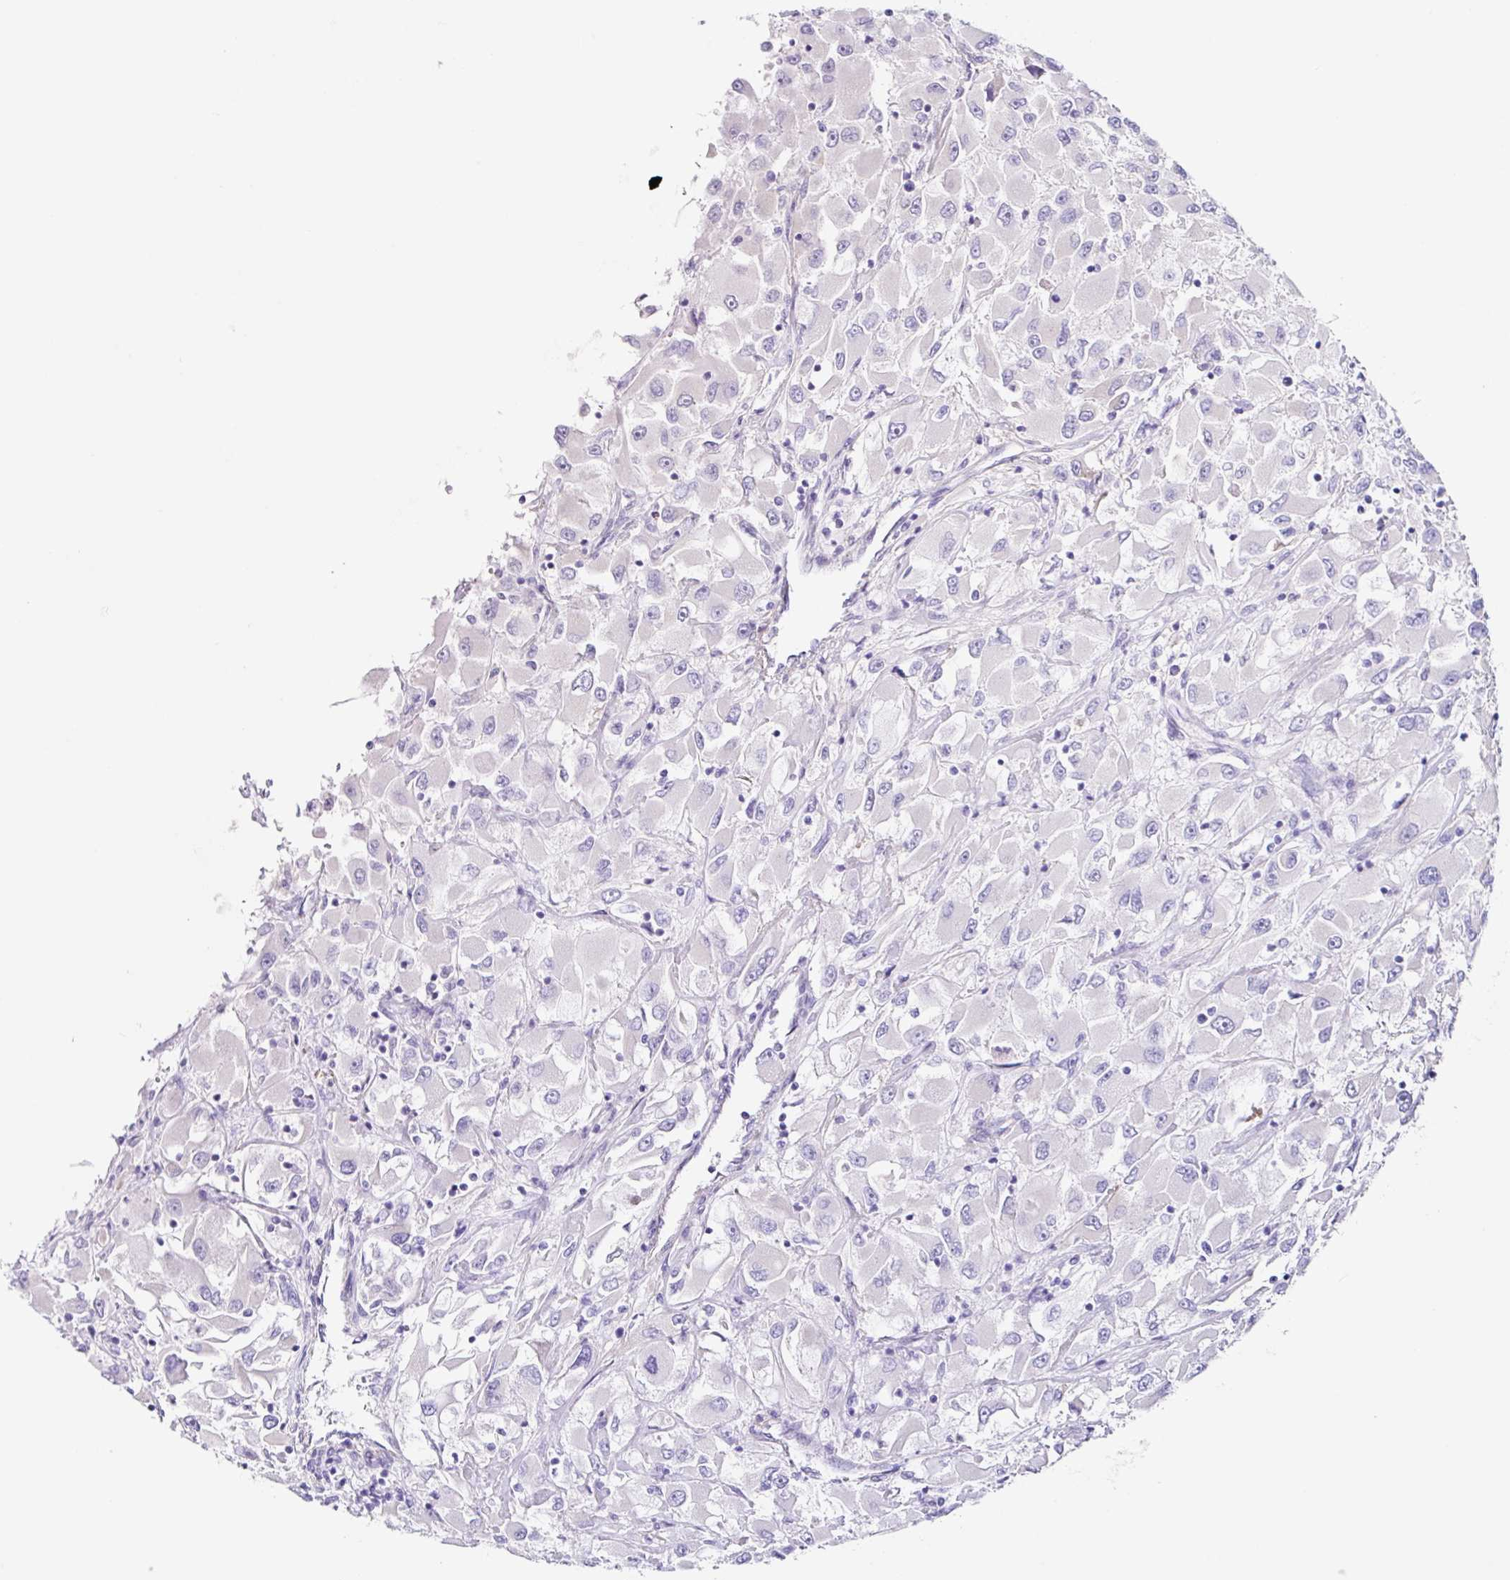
{"staining": {"intensity": "negative", "quantity": "none", "location": "none"}, "tissue": "renal cancer", "cell_type": "Tumor cells", "image_type": "cancer", "snomed": [{"axis": "morphology", "description": "Adenocarcinoma, NOS"}, {"axis": "topography", "description": "Kidney"}], "caption": "Immunohistochemical staining of human renal adenocarcinoma exhibits no significant positivity in tumor cells.", "gene": "DCAF17", "patient": {"sex": "female", "age": 52}}